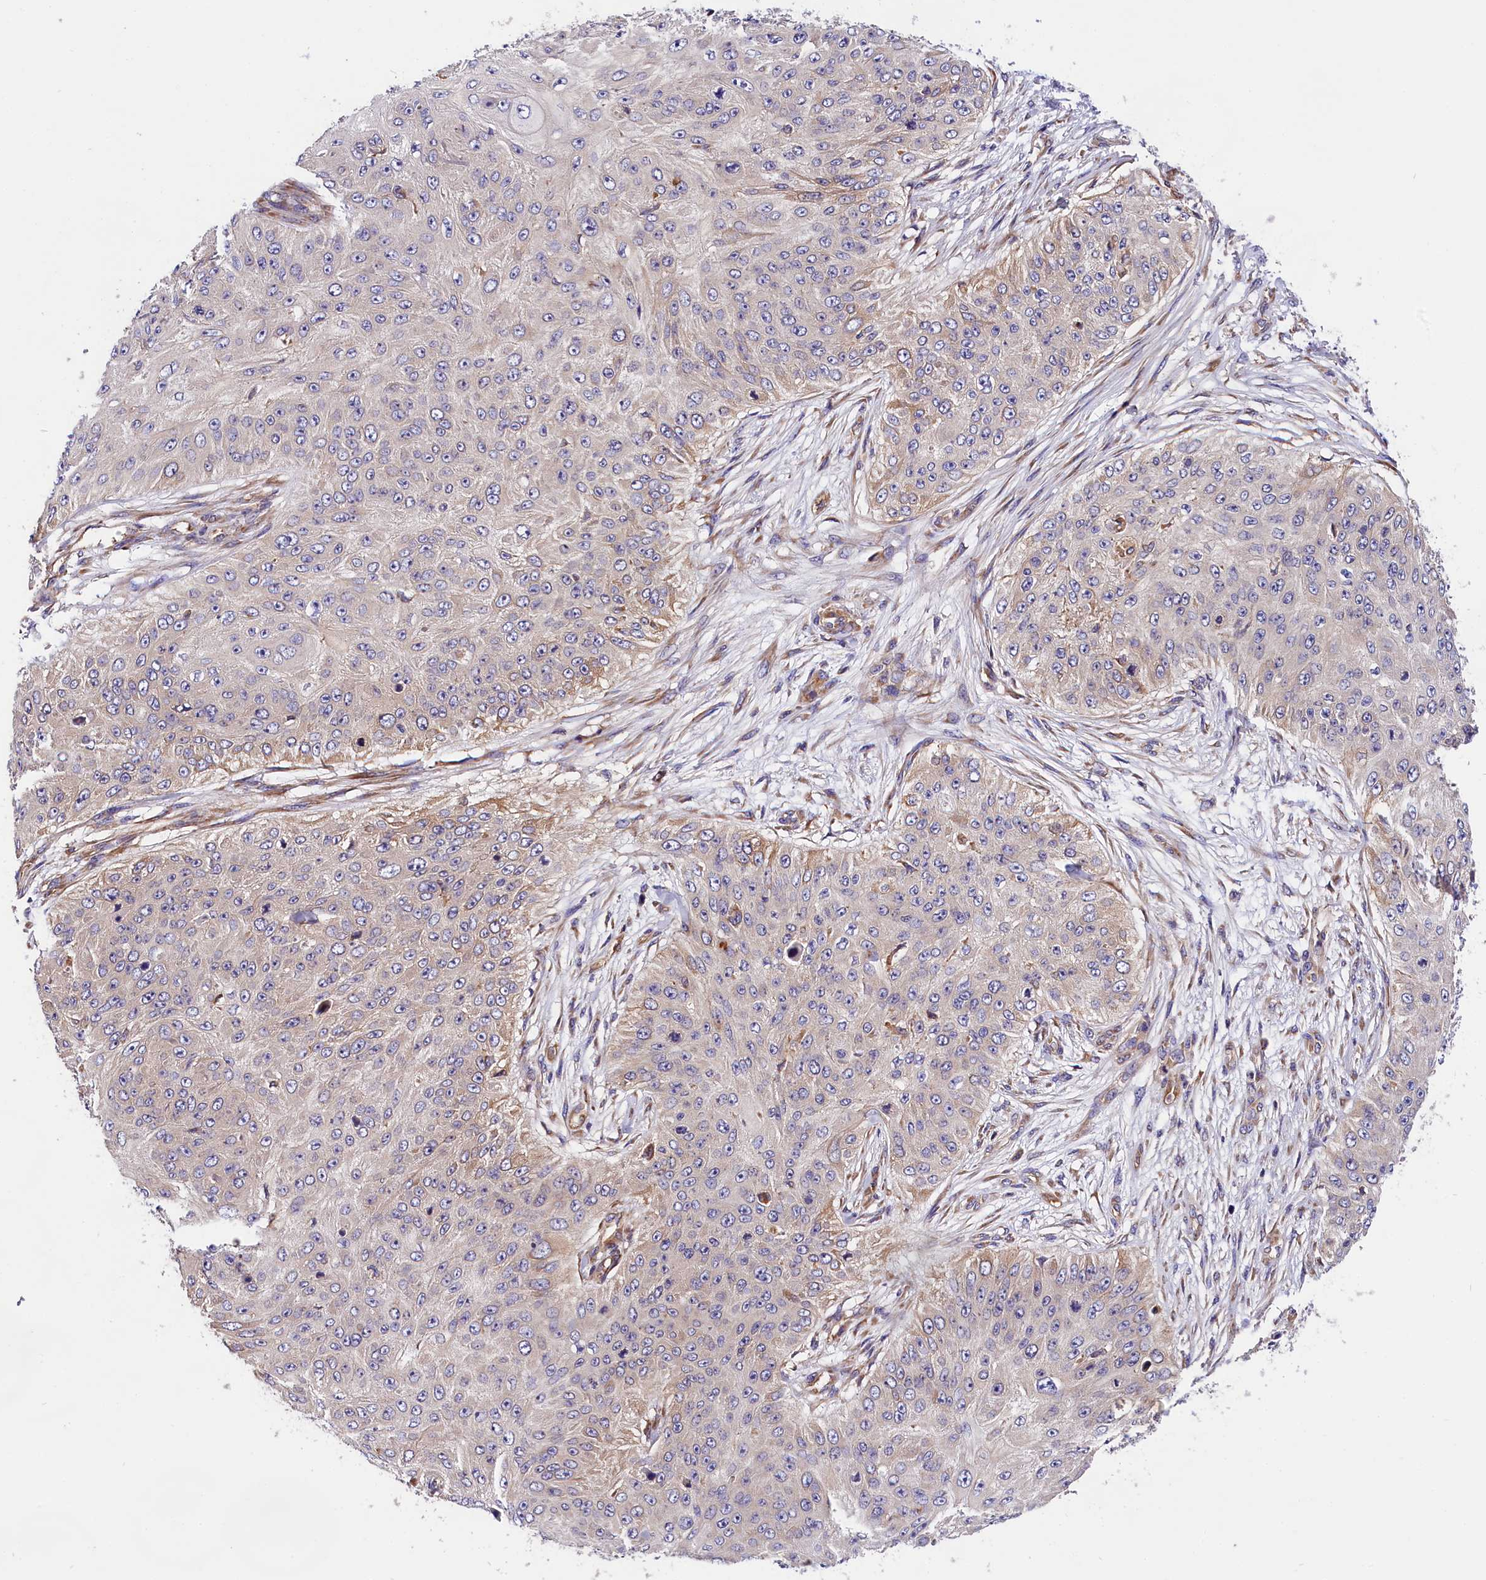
{"staining": {"intensity": "weak", "quantity": "<25%", "location": "cytoplasmic/membranous"}, "tissue": "skin cancer", "cell_type": "Tumor cells", "image_type": "cancer", "snomed": [{"axis": "morphology", "description": "Squamous cell carcinoma, NOS"}, {"axis": "topography", "description": "Skin"}], "caption": "Human skin cancer stained for a protein using immunohistochemistry (IHC) displays no expression in tumor cells.", "gene": "SPG11", "patient": {"sex": "female", "age": 80}}